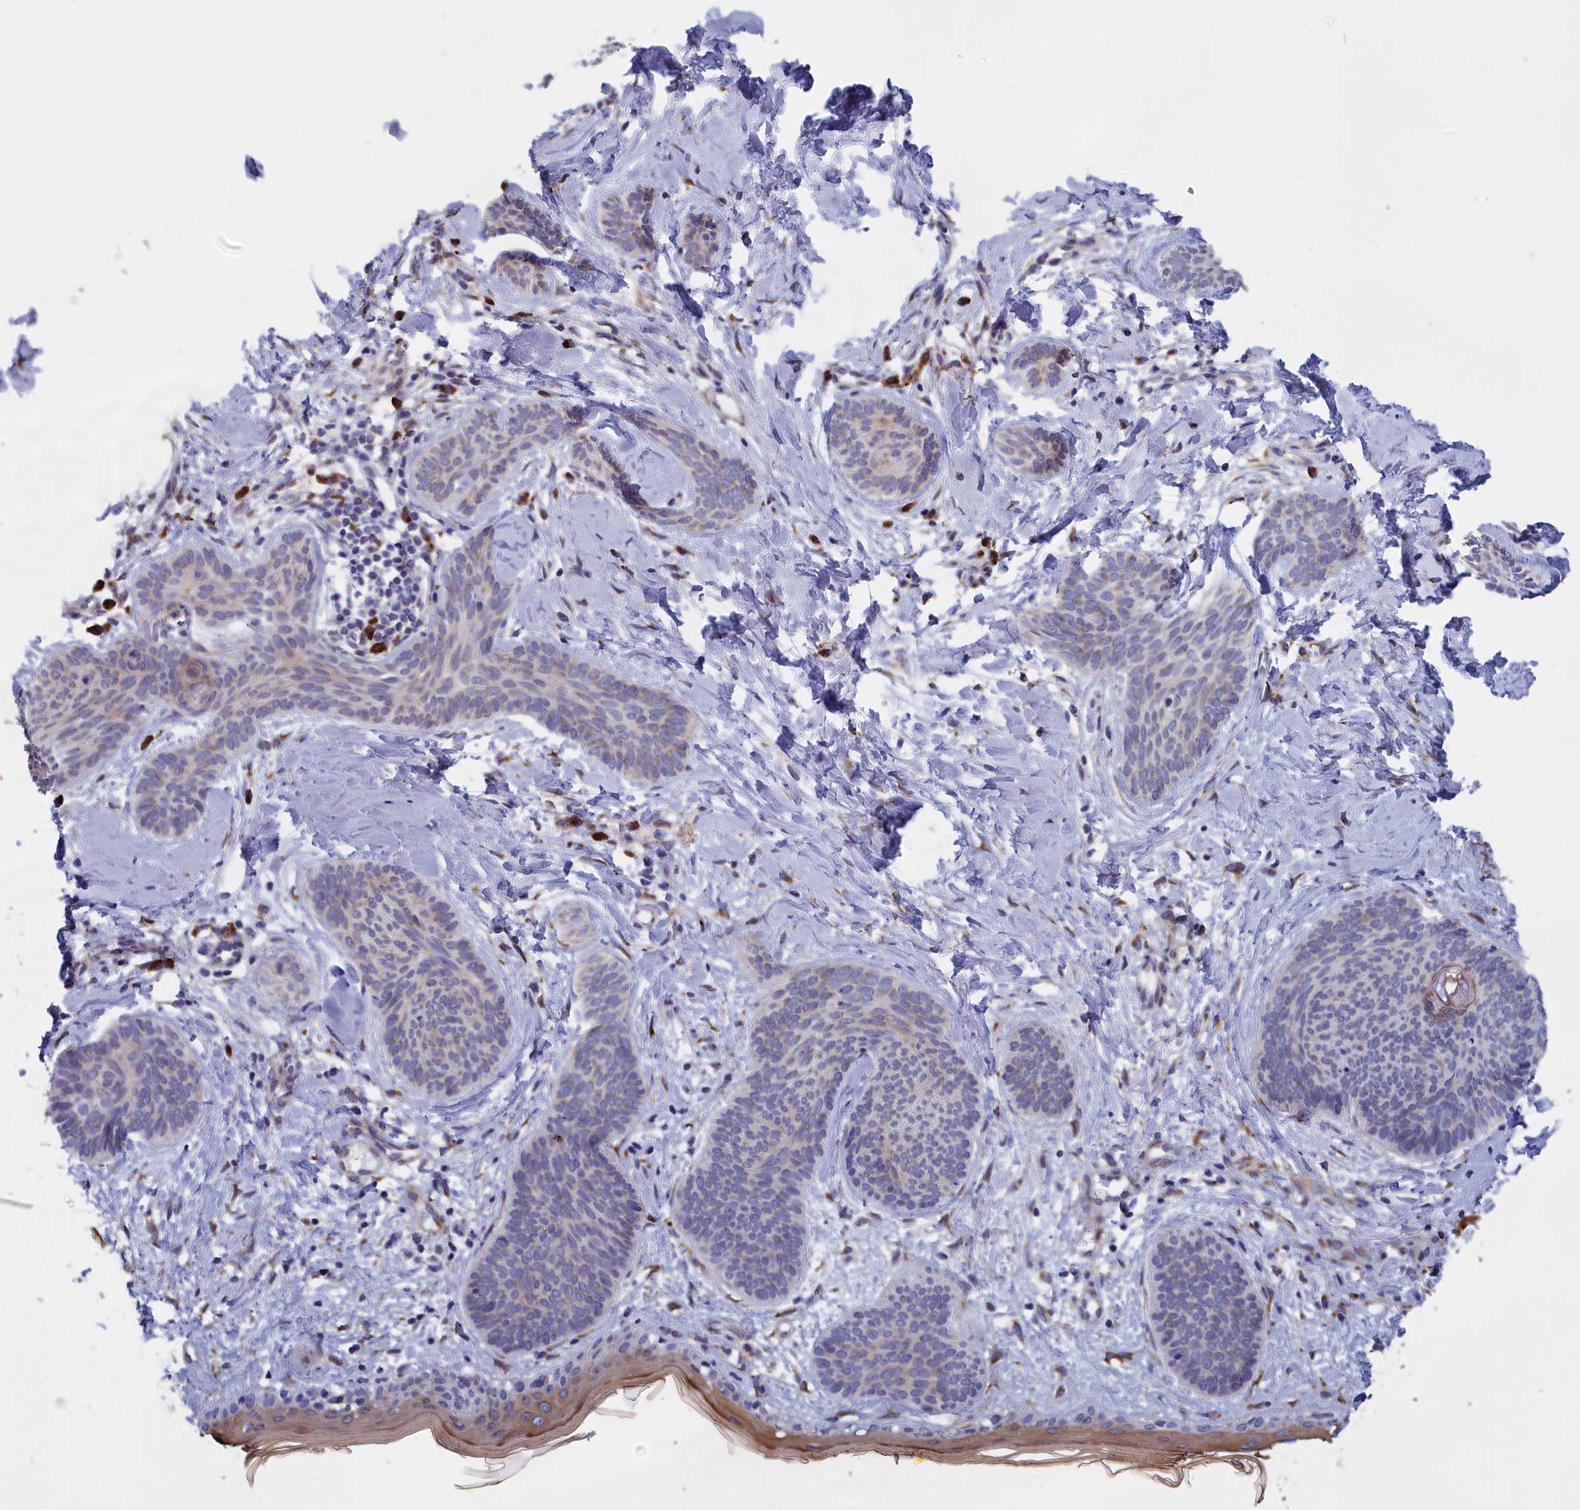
{"staining": {"intensity": "weak", "quantity": "<25%", "location": "cytoplasmic/membranous"}, "tissue": "skin cancer", "cell_type": "Tumor cells", "image_type": "cancer", "snomed": [{"axis": "morphology", "description": "Basal cell carcinoma"}, {"axis": "topography", "description": "Skin"}], "caption": "This is an immunohistochemistry photomicrograph of skin cancer (basal cell carcinoma). There is no positivity in tumor cells.", "gene": "CCDC68", "patient": {"sex": "female", "age": 81}}